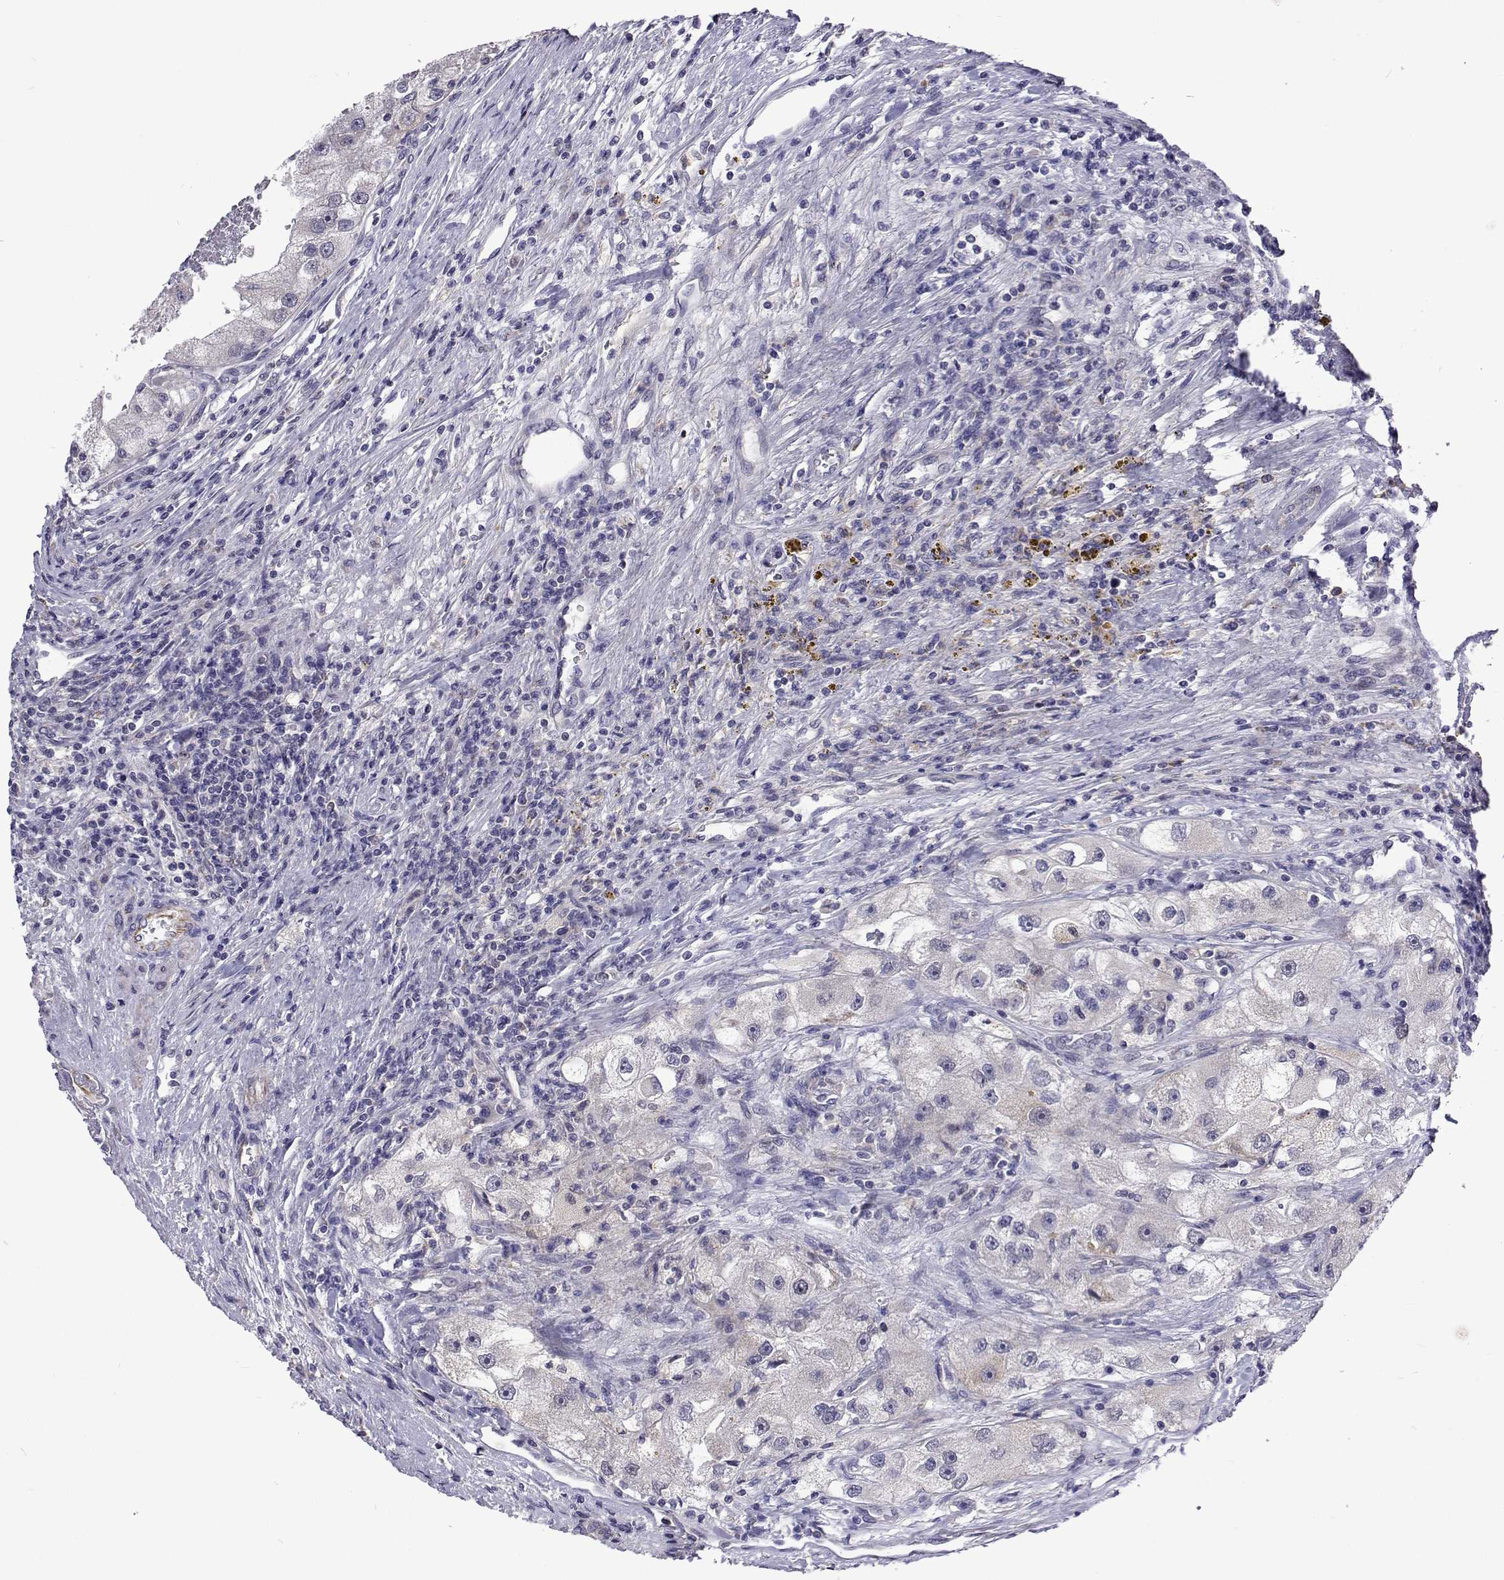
{"staining": {"intensity": "negative", "quantity": "none", "location": "none"}, "tissue": "renal cancer", "cell_type": "Tumor cells", "image_type": "cancer", "snomed": [{"axis": "morphology", "description": "Adenocarcinoma, NOS"}, {"axis": "topography", "description": "Kidney"}], "caption": "Tumor cells are negative for protein expression in human adenocarcinoma (renal).", "gene": "DHTKD1", "patient": {"sex": "male", "age": 63}}